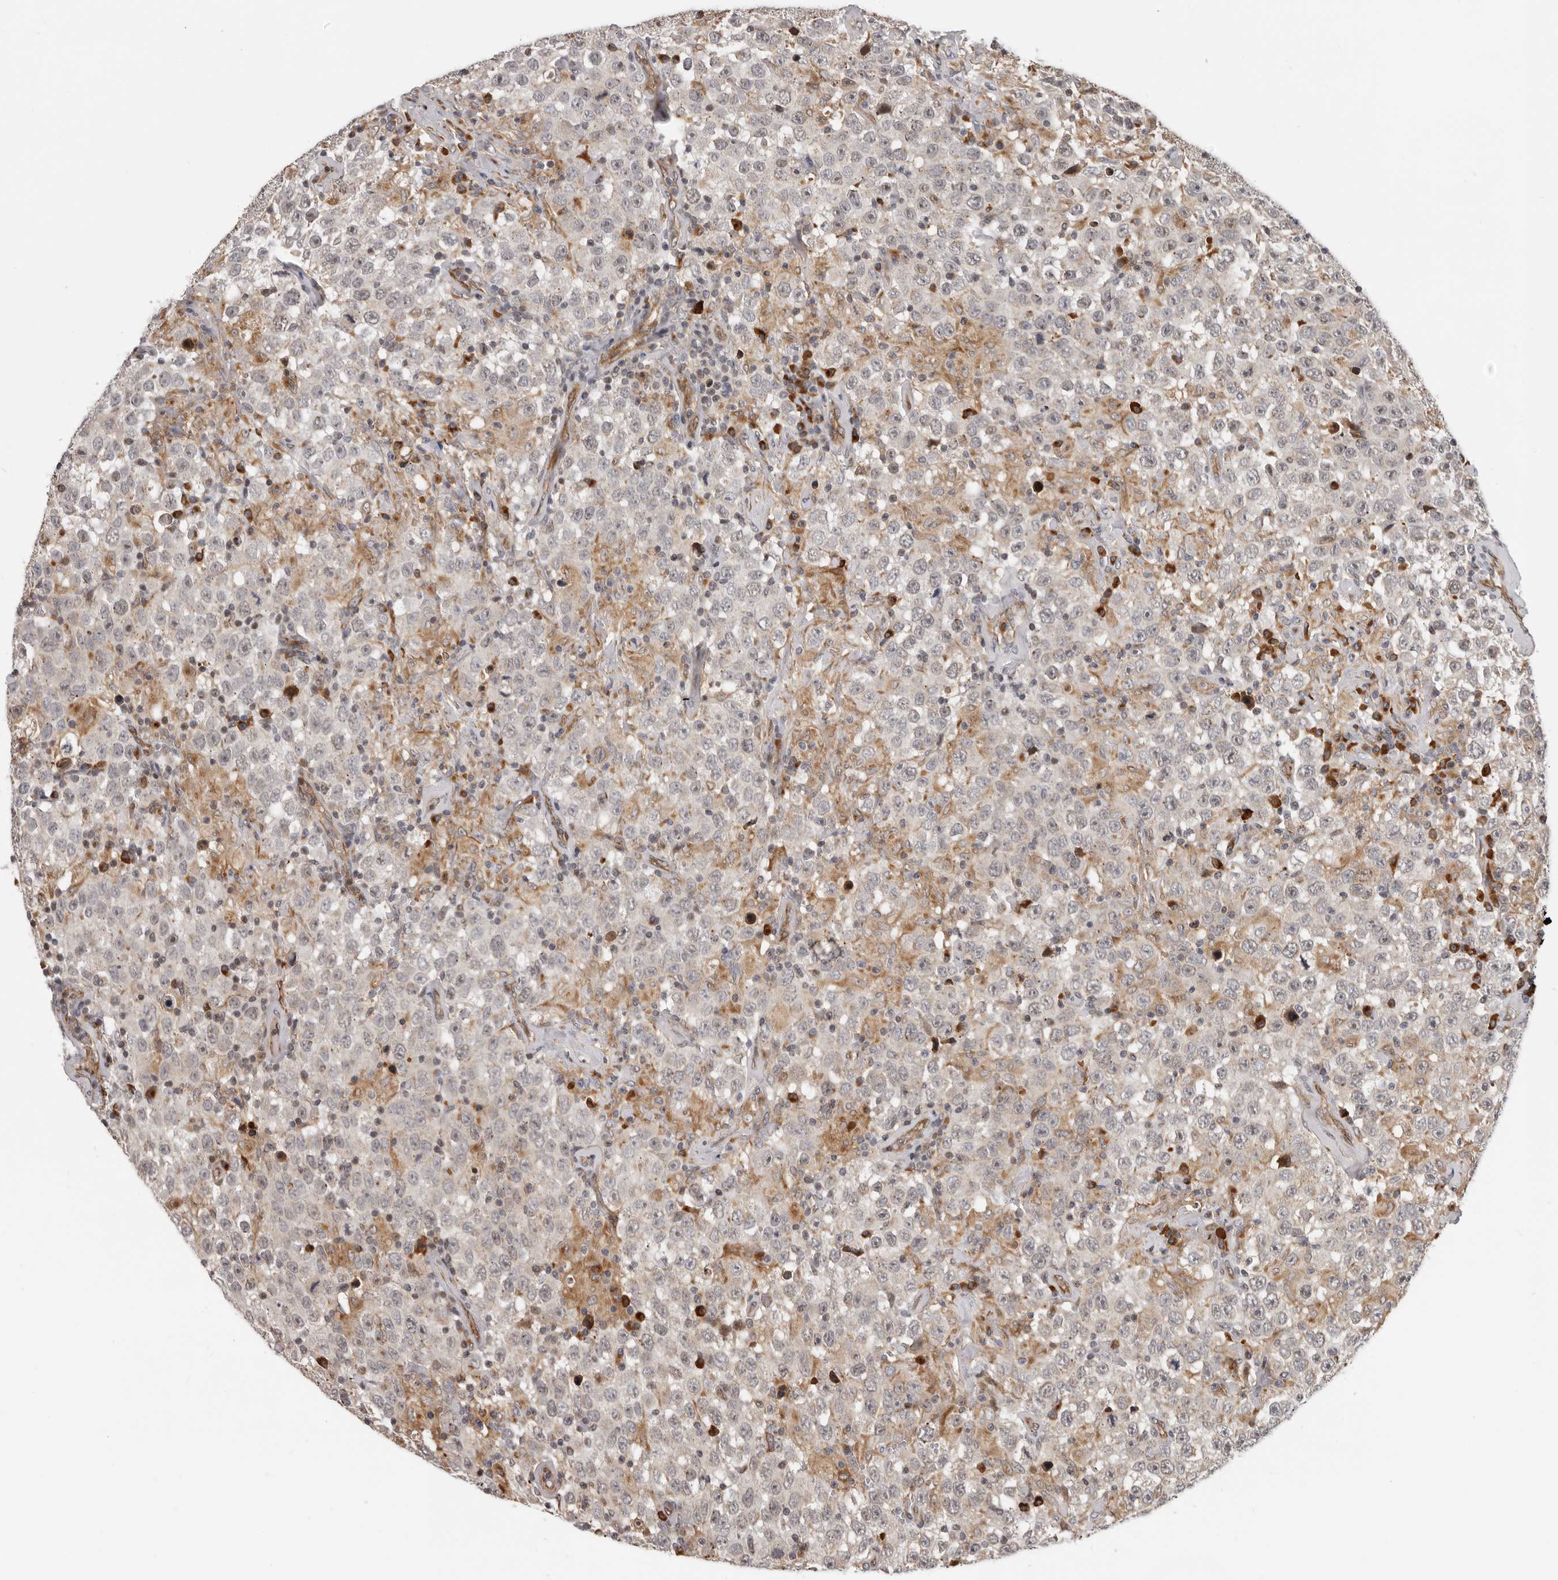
{"staining": {"intensity": "negative", "quantity": "none", "location": "none"}, "tissue": "testis cancer", "cell_type": "Tumor cells", "image_type": "cancer", "snomed": [{"axis": "morphology", "description": "Seminoma, NOS"}, {"axis": "topography", "description": "Testis"}], "caption": "Human testis seminoma stained for a protein using IHC reveals no positivity in tumor cells.", "gene": "RNF157", "patient": {"sex": "male", "age": 41}}